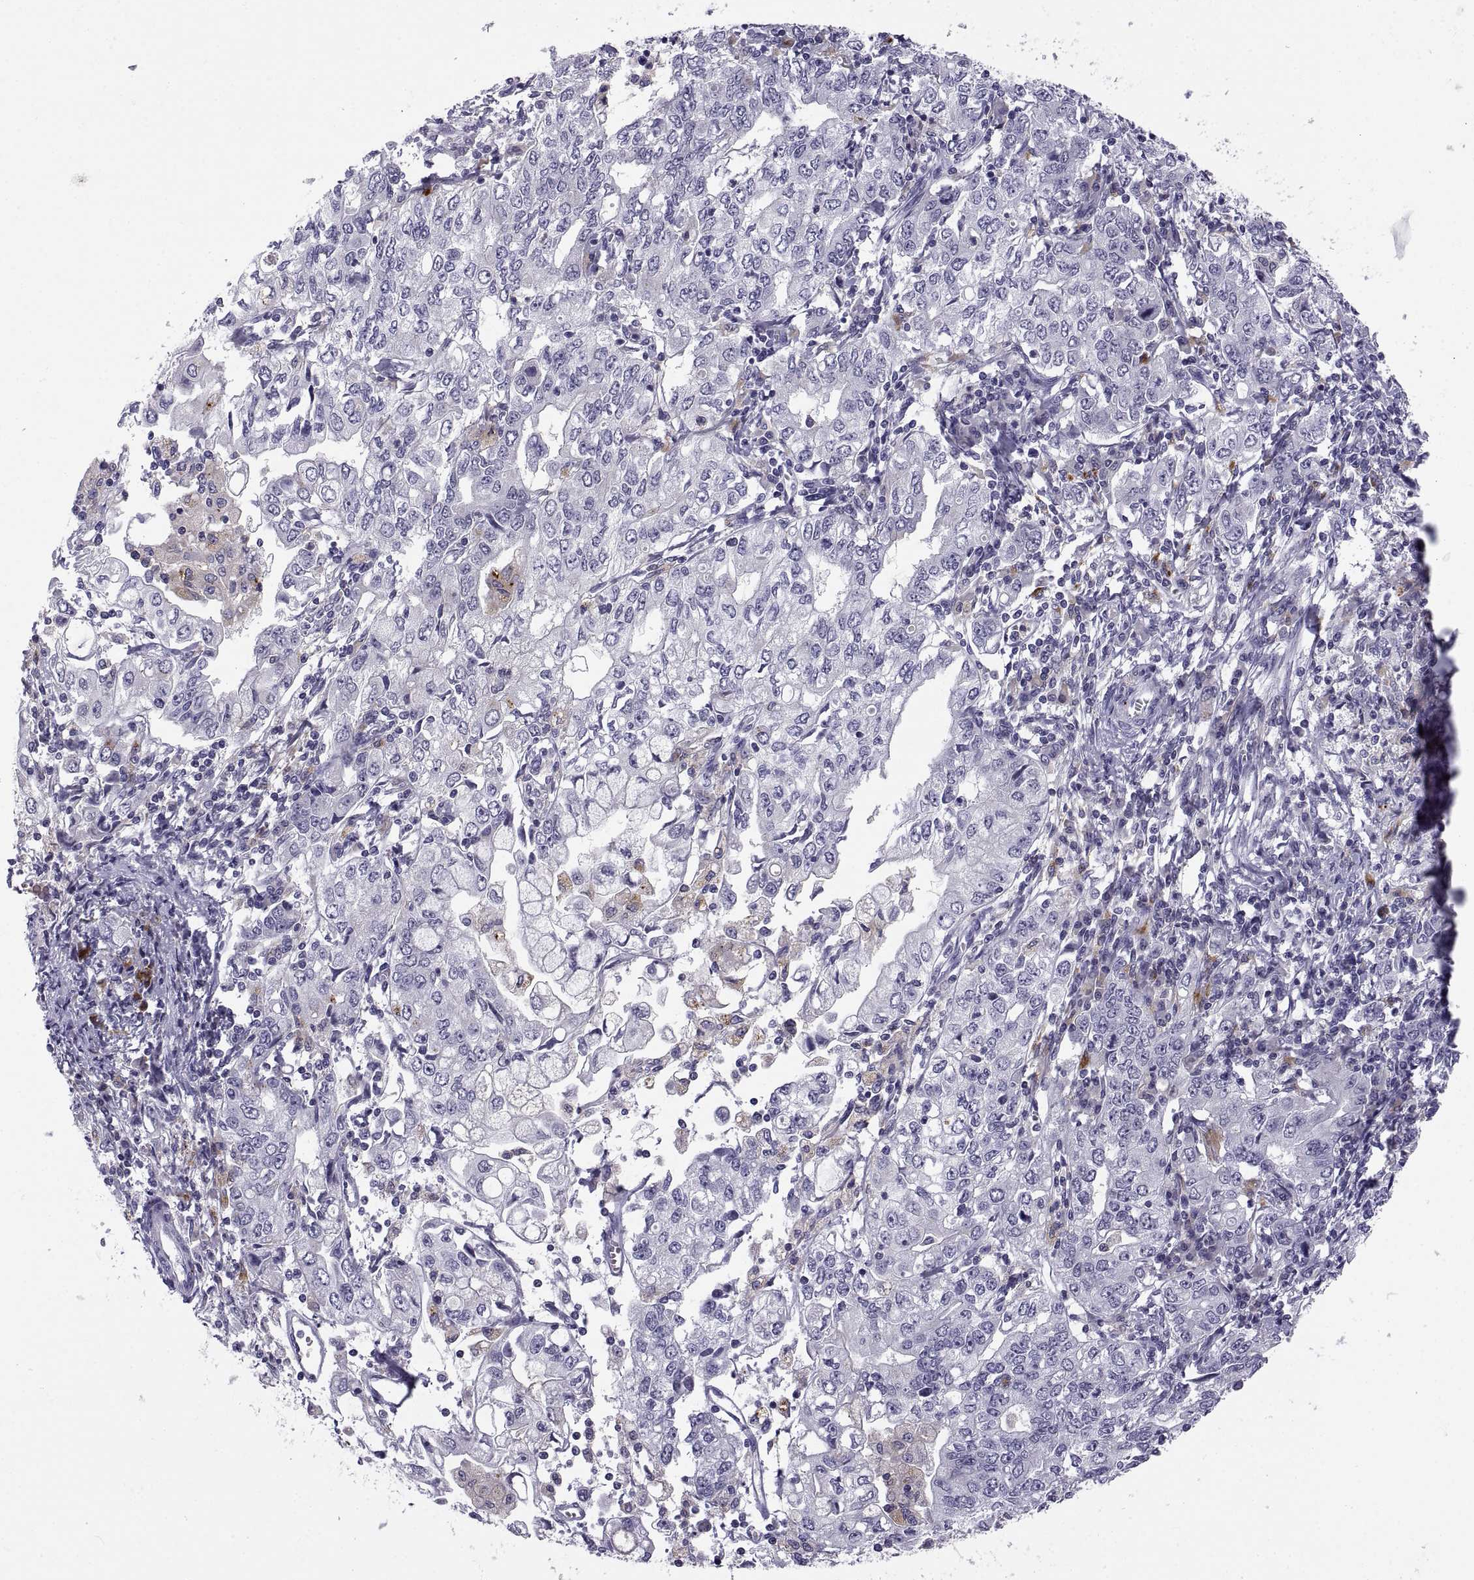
{"staining": {"intensity": "negative", "quantity": "none", "location": "none"}, "tissue": "stomach cancer", "cell_type": "Tumor cells", "image_type": "cancer", "snomed": [{"axis": "morphology", "description": "Adenocarcinoma, NOS"}, {"axis": "topography", "description": "Stomach, lower"}], "caption": "Tumor cells show no significant protein positivity in adenocarcinoma (stomach).", "gene": "RGS19", "patient": {"sex": "female", "age": 72}}